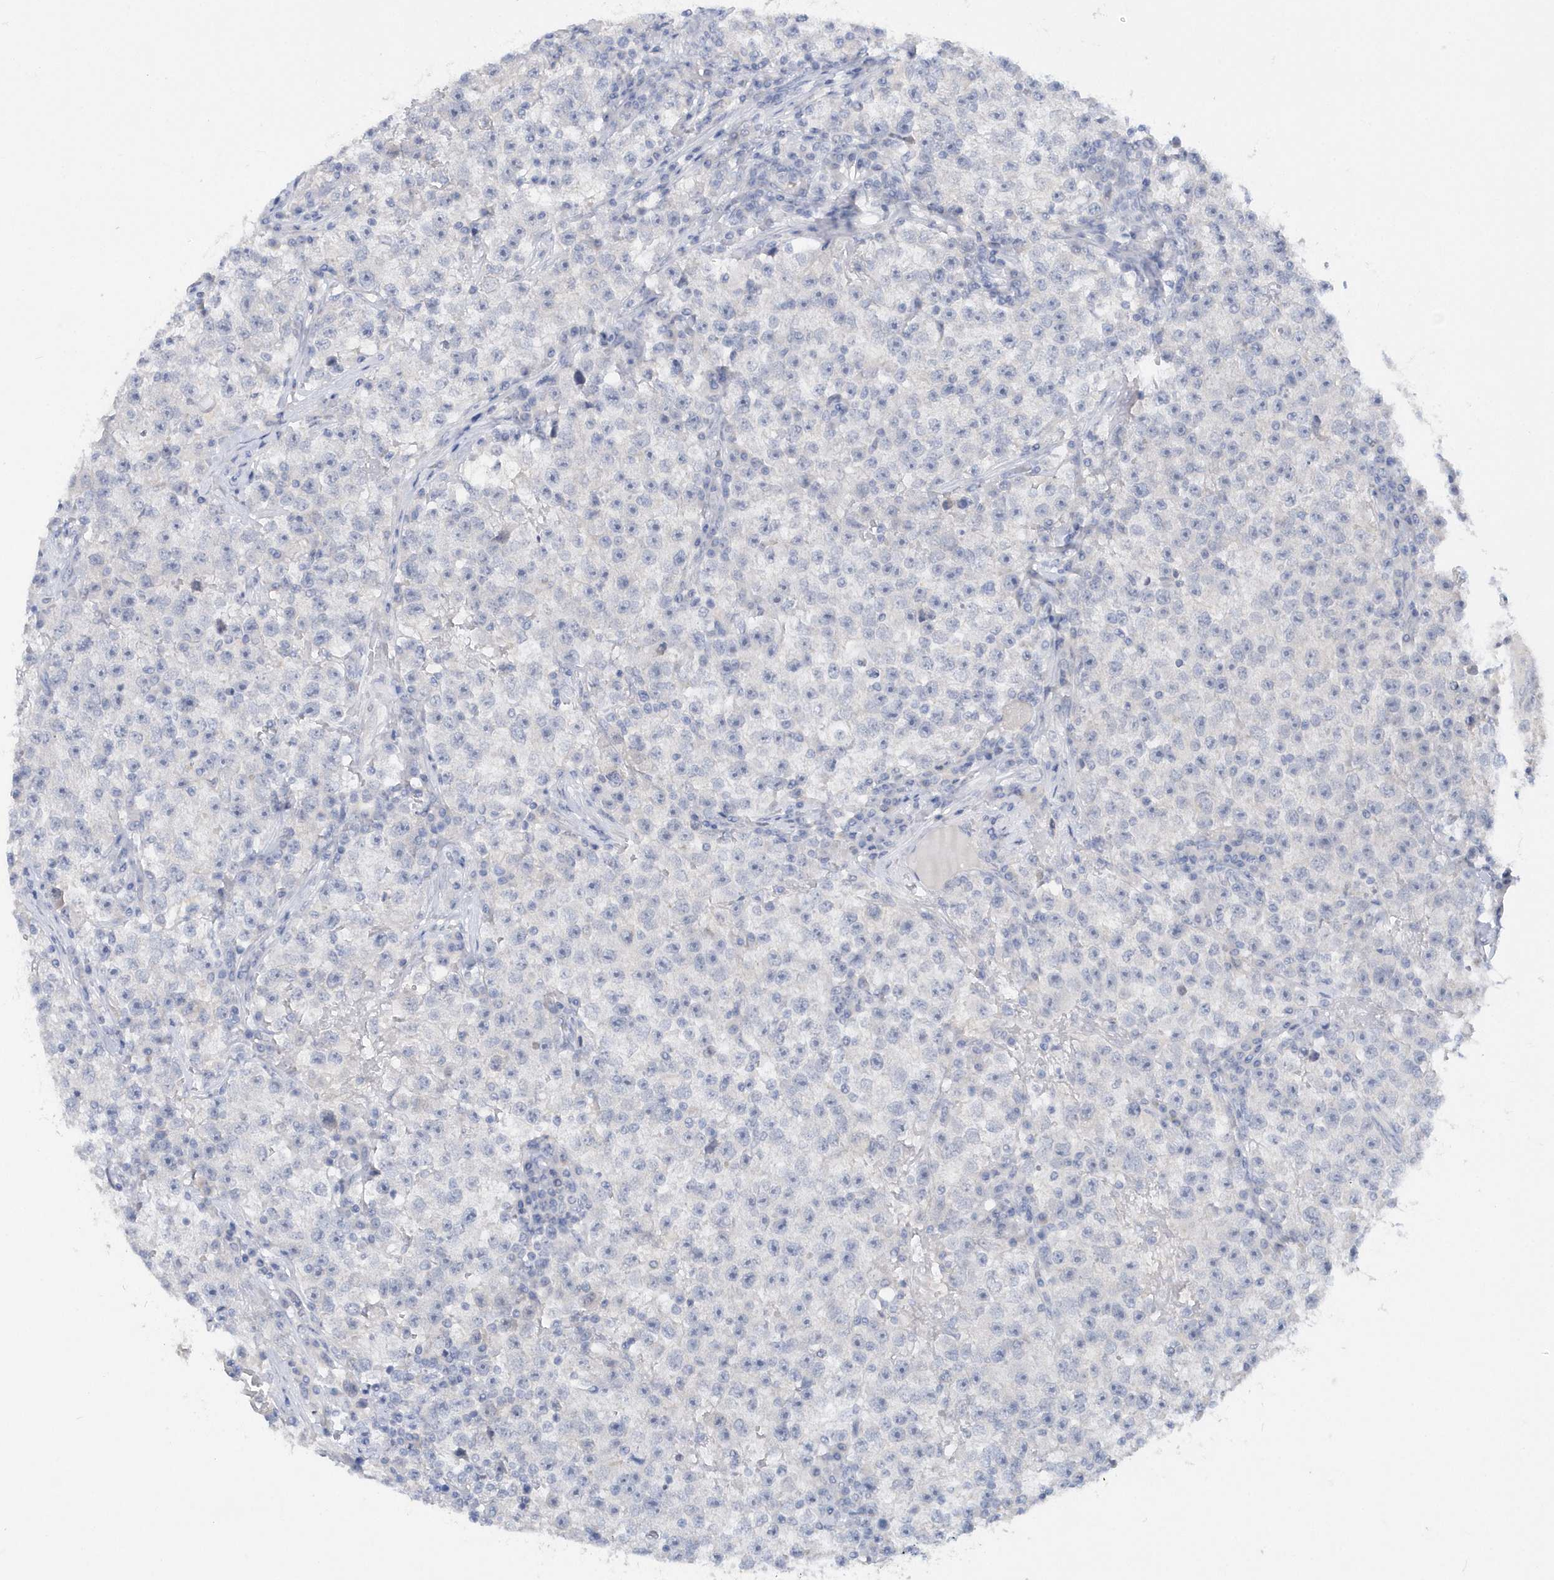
{"staining": {"intensity": "negative", "quantity": "none", "location": "none"}, "tissue": "testis cancer", "cell_type": "Tumor cells", "image_type": "cancer", "snomed": [{"axis": "morphology", "description": "Seminoma, NOS"}, {"axis": "topography", "description": "Testis"}], "caption": "This is a micrograph of IHC staining of seminoma (testis), which shows no expression in tumor cells. (Stains: DAB immunohistochemistry (IHC) with hematoxylin counter stain, Microscopy: brightfield microscopy at high magnification).", "gene": "RPE", "patient": {"sex": "male", "age": 22}}